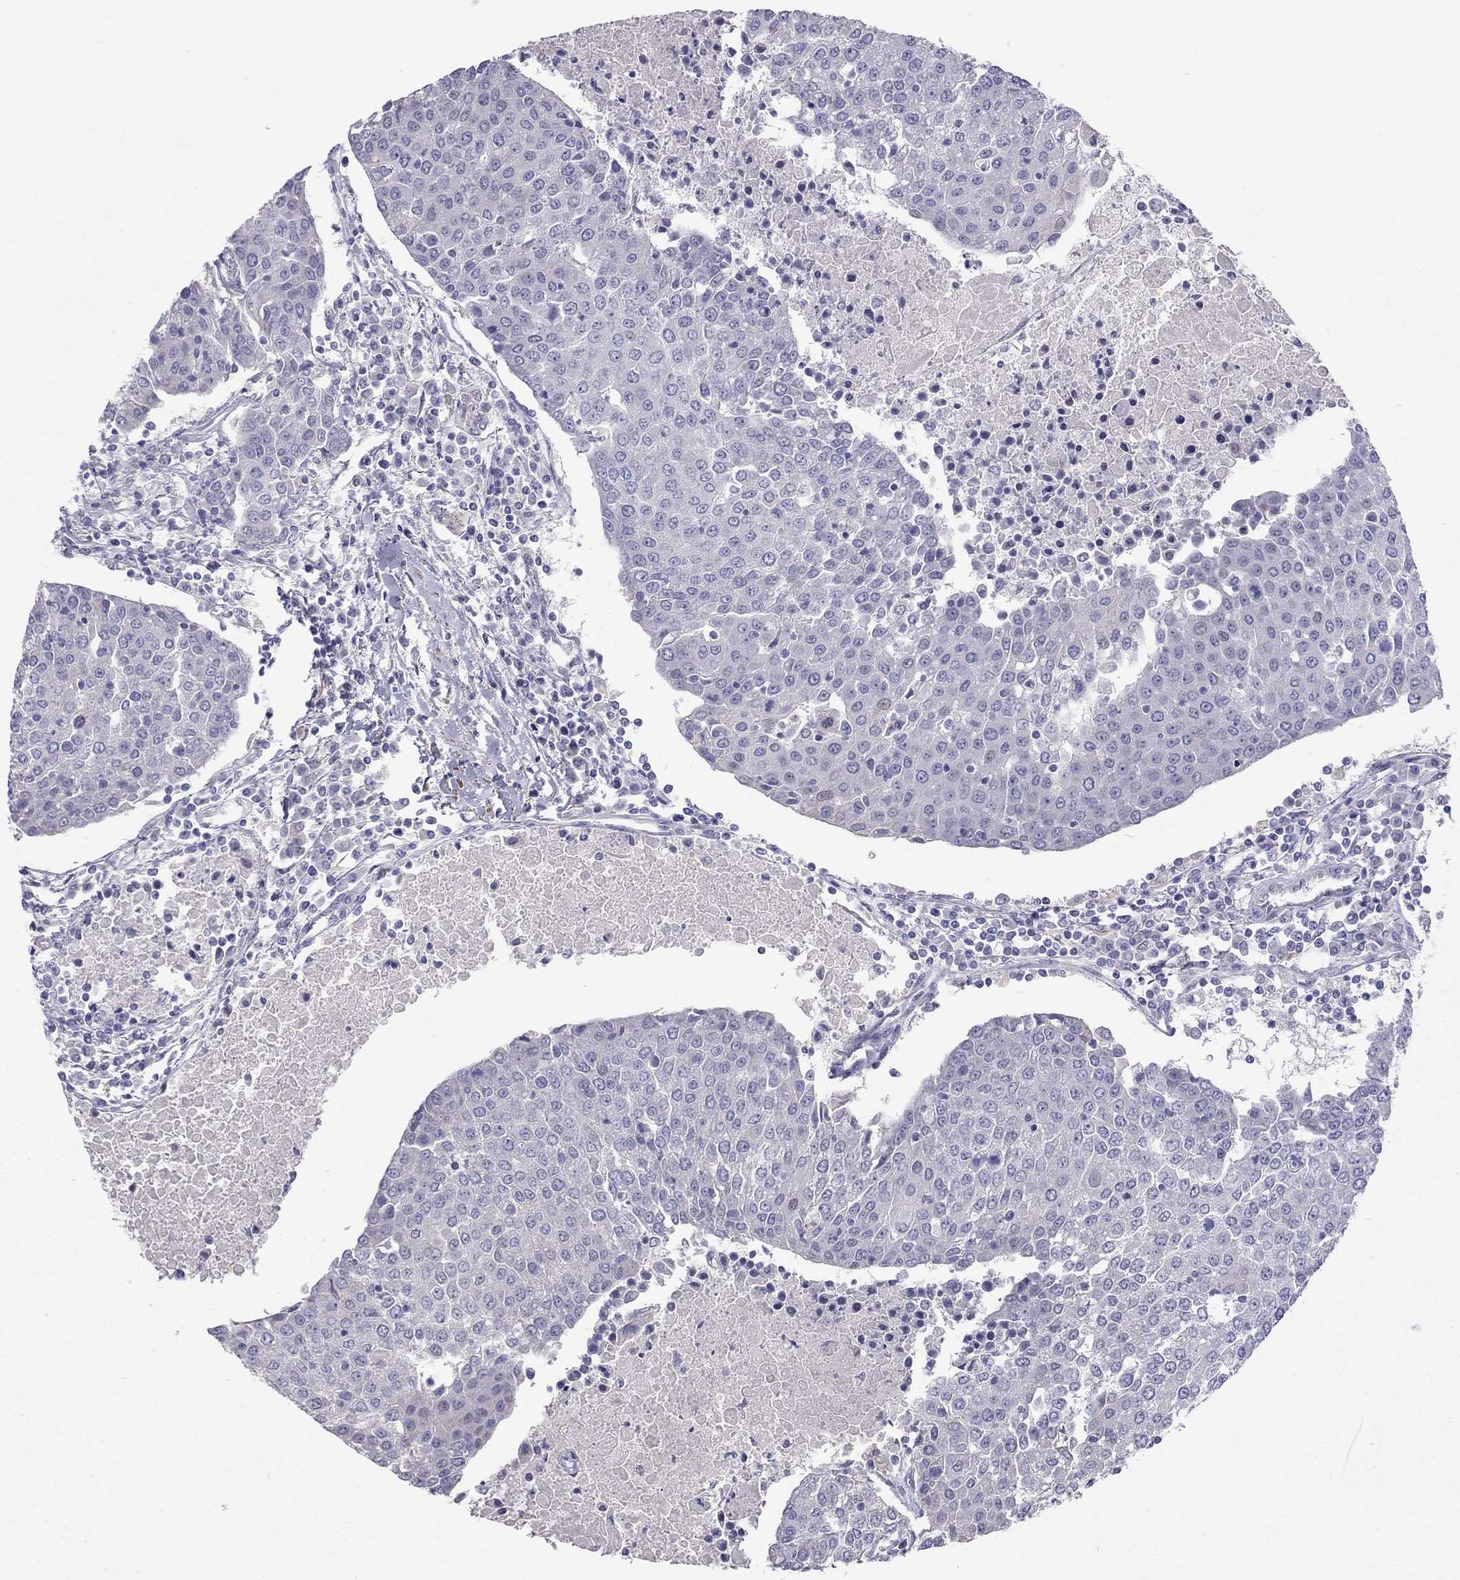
{"staining": {"intensity": "negative", "quantity": "none", "location": "none"}, "tissue": "urothelial cancer", "cell_type": "Tumor cells", "image_type": "cancer", "snomed": [{"axis": "morphology", "description": "Urothelial carcinoma, High grade"}, {"axis": "topography", "description": "Urinary bladder"}], "caption": "Tumor cells are negative for brown protein staining in urothelial cancer. (IHC, brightfield microscopy, high magnification).", "gene": "SYTL2", "patient": {"sex": "female", "age": 85}}